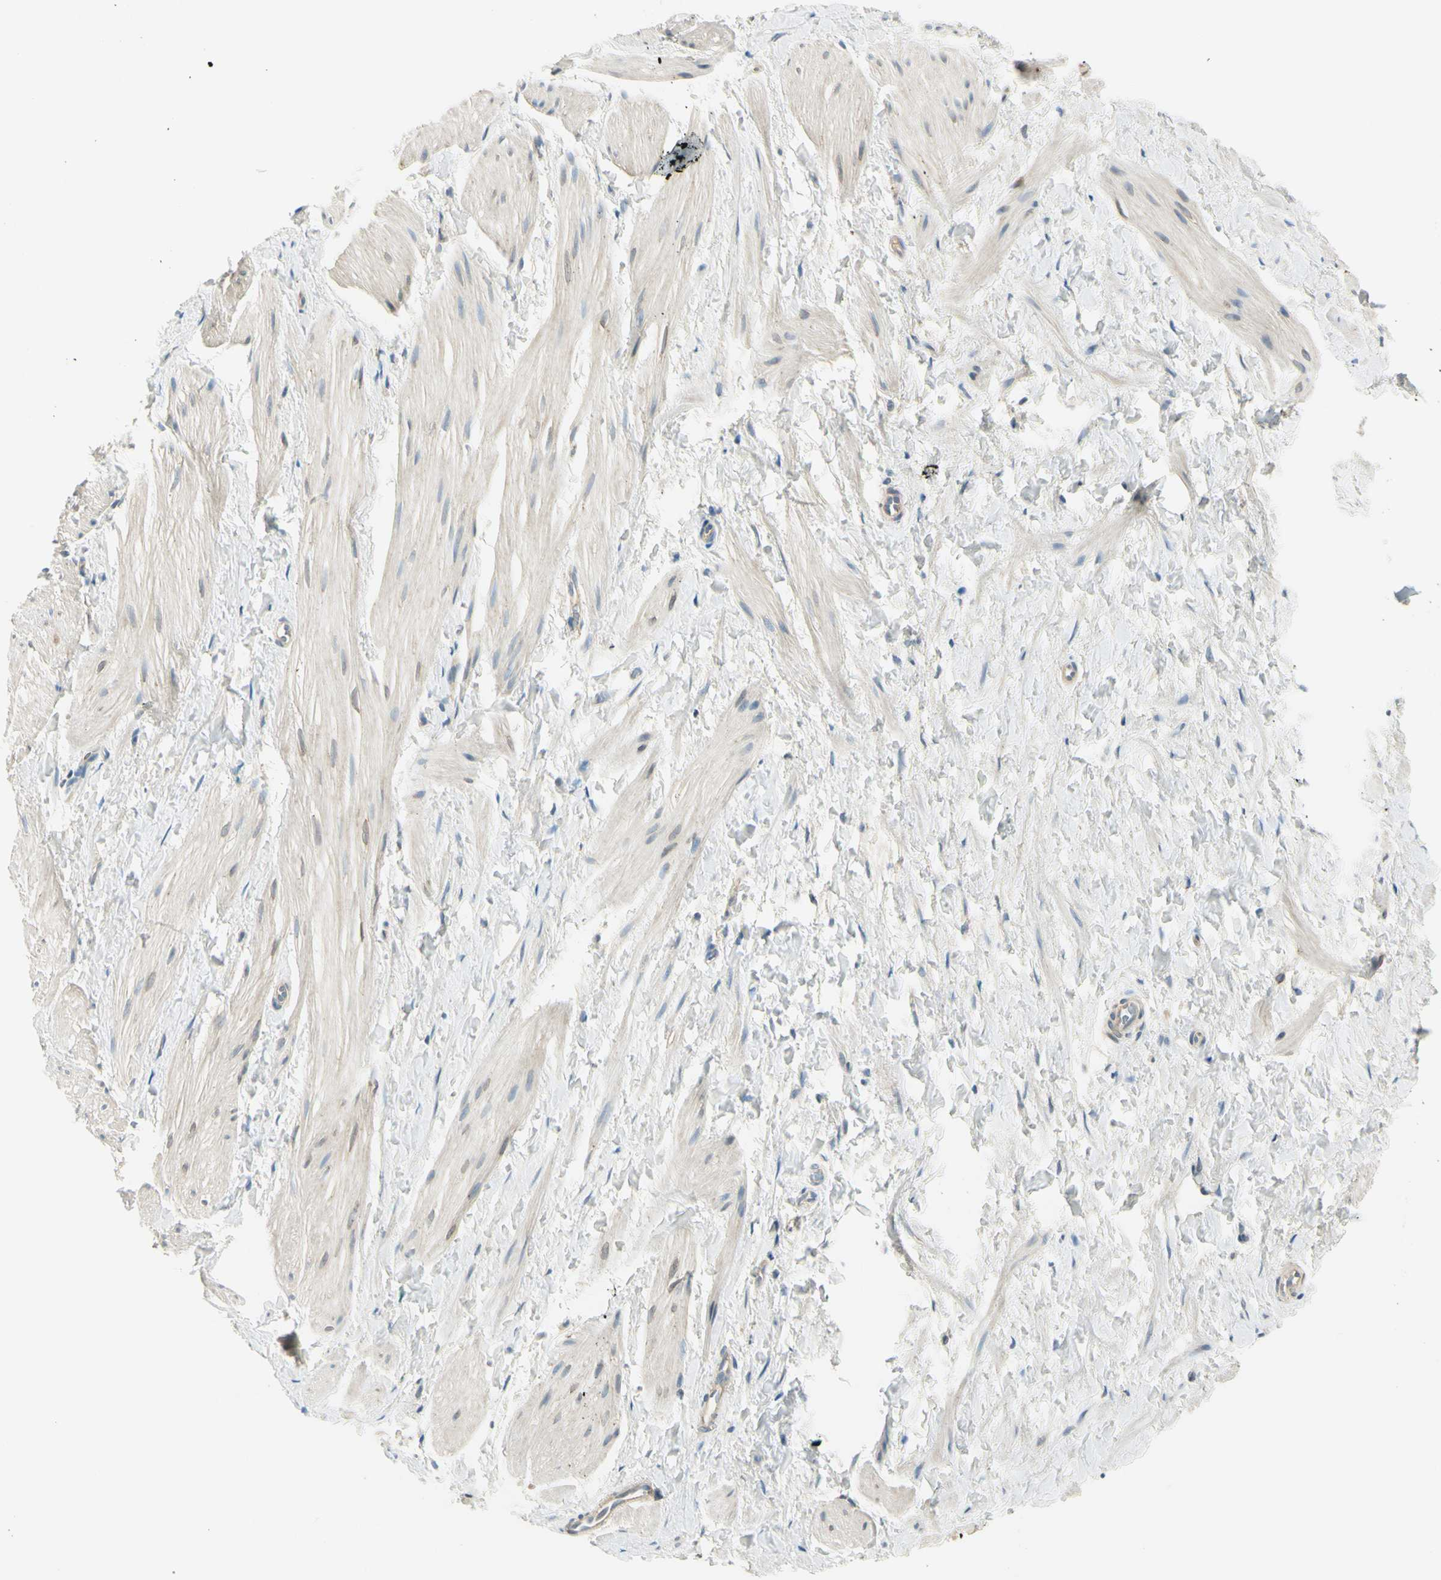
{"staining": {"intensity": "weak", "quantity": "<25%", "location": "cytoplasmic/membranous"}, "tissue": "smooth muscle", "cell_type": "Smooth muscle cells", "image_type": "normal", "snomed": [{"axis": "morphology", "description": "Normal tissue, NOS"}, {"axis": "topography", "description": "Smooth muscle"}], "caption": "Smooth muscle stained for a protein using immunohistochemistry displays no positivity smooth muscle cells.", "gene": "LAMA3", "patient": {"sex": "male", "age": 16}}